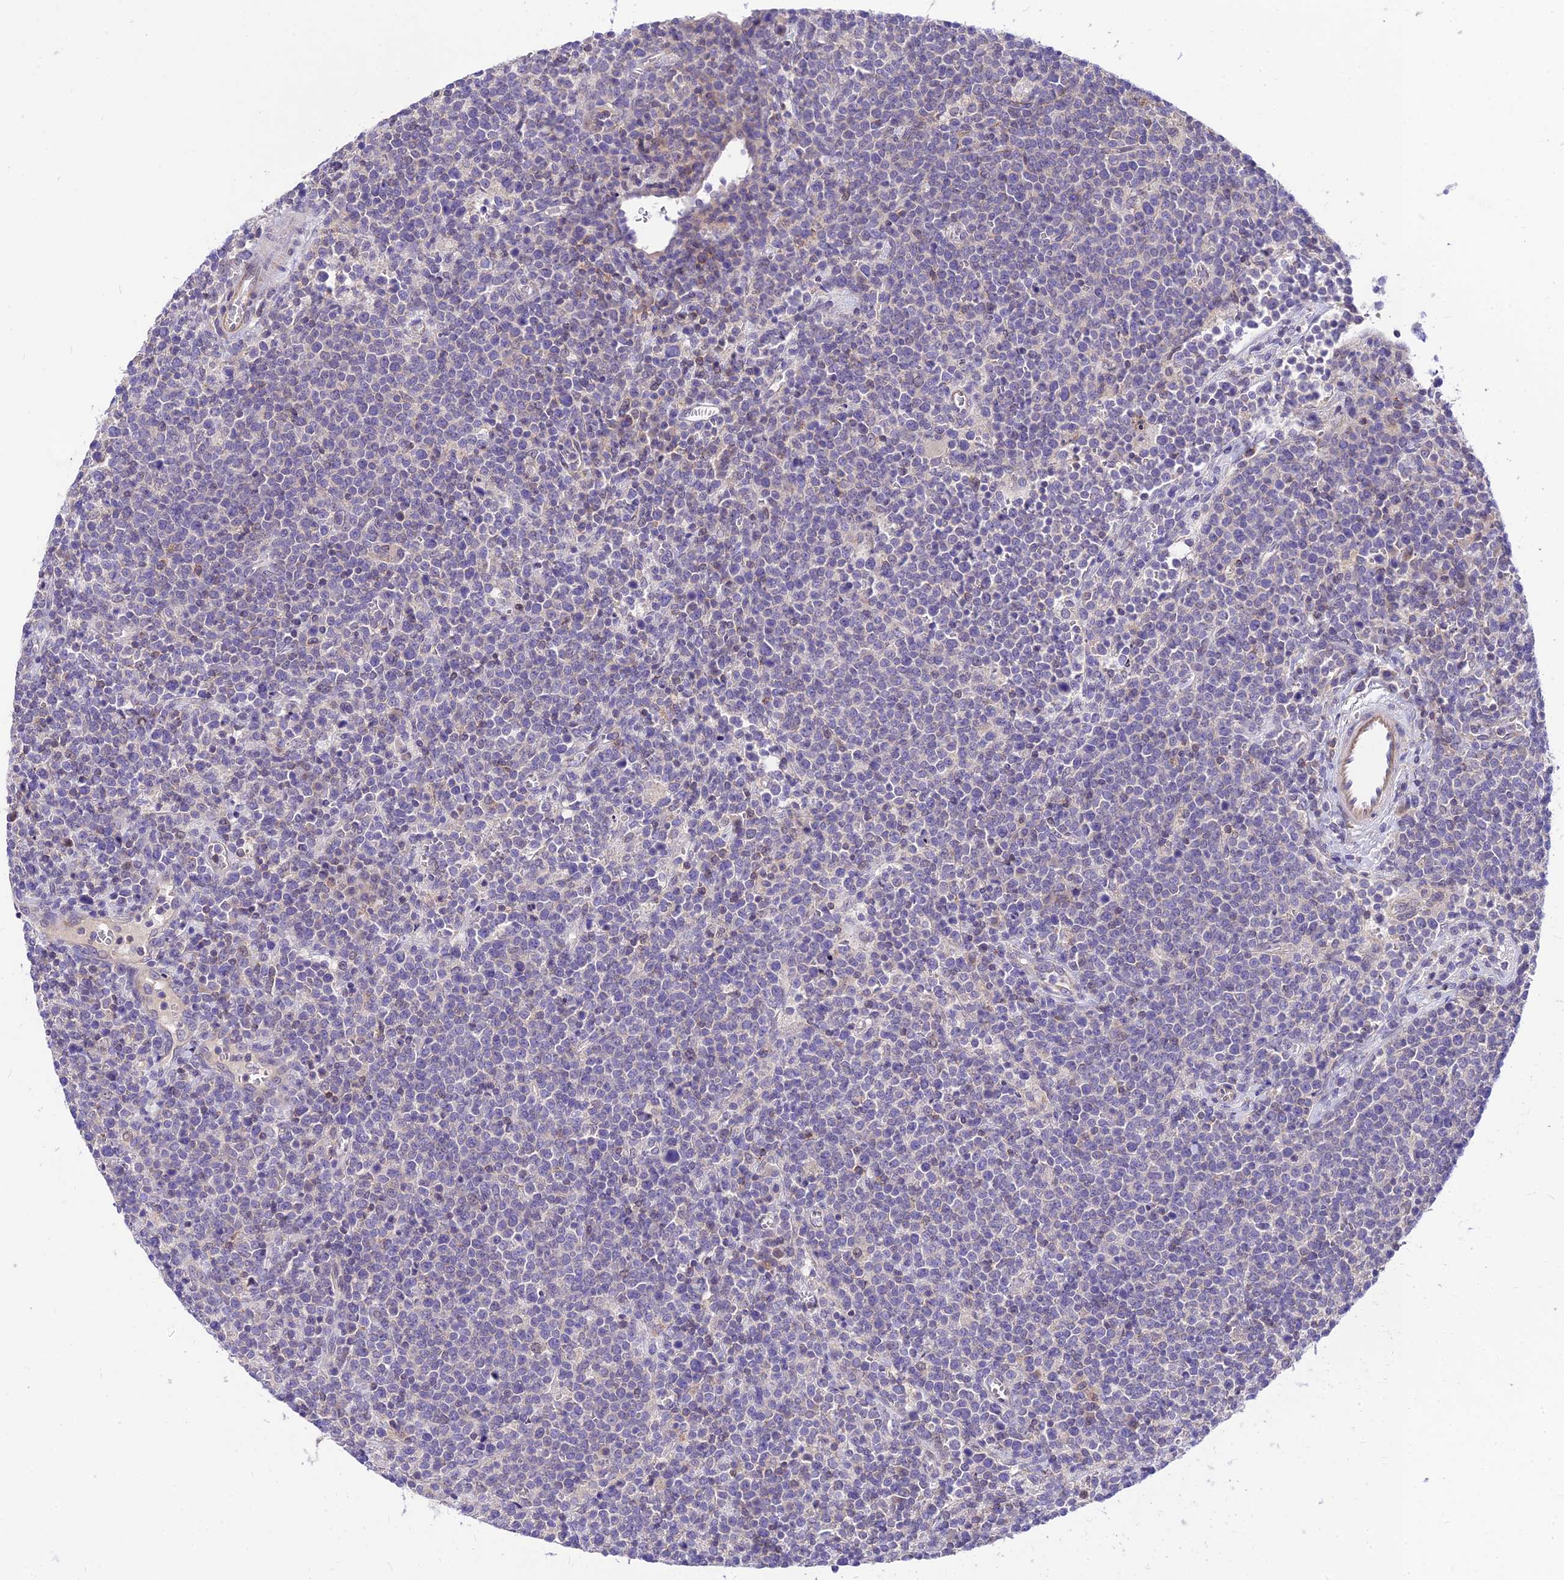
{"staining": {"intensity": "negative", "quantity": "none", "location": "none"}, "tissue": "lymphoma", "cell_type": "Tumor cells", "image_type": "cancer", "snomed": [{"axis": "morphology", "description": "Malignant lymphoma, non-Hodgkin's type, High grade"}, {"axis": "topography", "description": "Lymph node"}], "caption": "Immunohistochemistry image of lymphoma stained for a protein (brown), which reveals no positivity in tumor cells. The staining was performed using DAB to visualize the protein expression in brown, while the nuclei were stained in blue with hematoxylin (Magnification: 20x).", "gene": "C6orf132", "patient": {"sex": "male", "age": 61}}